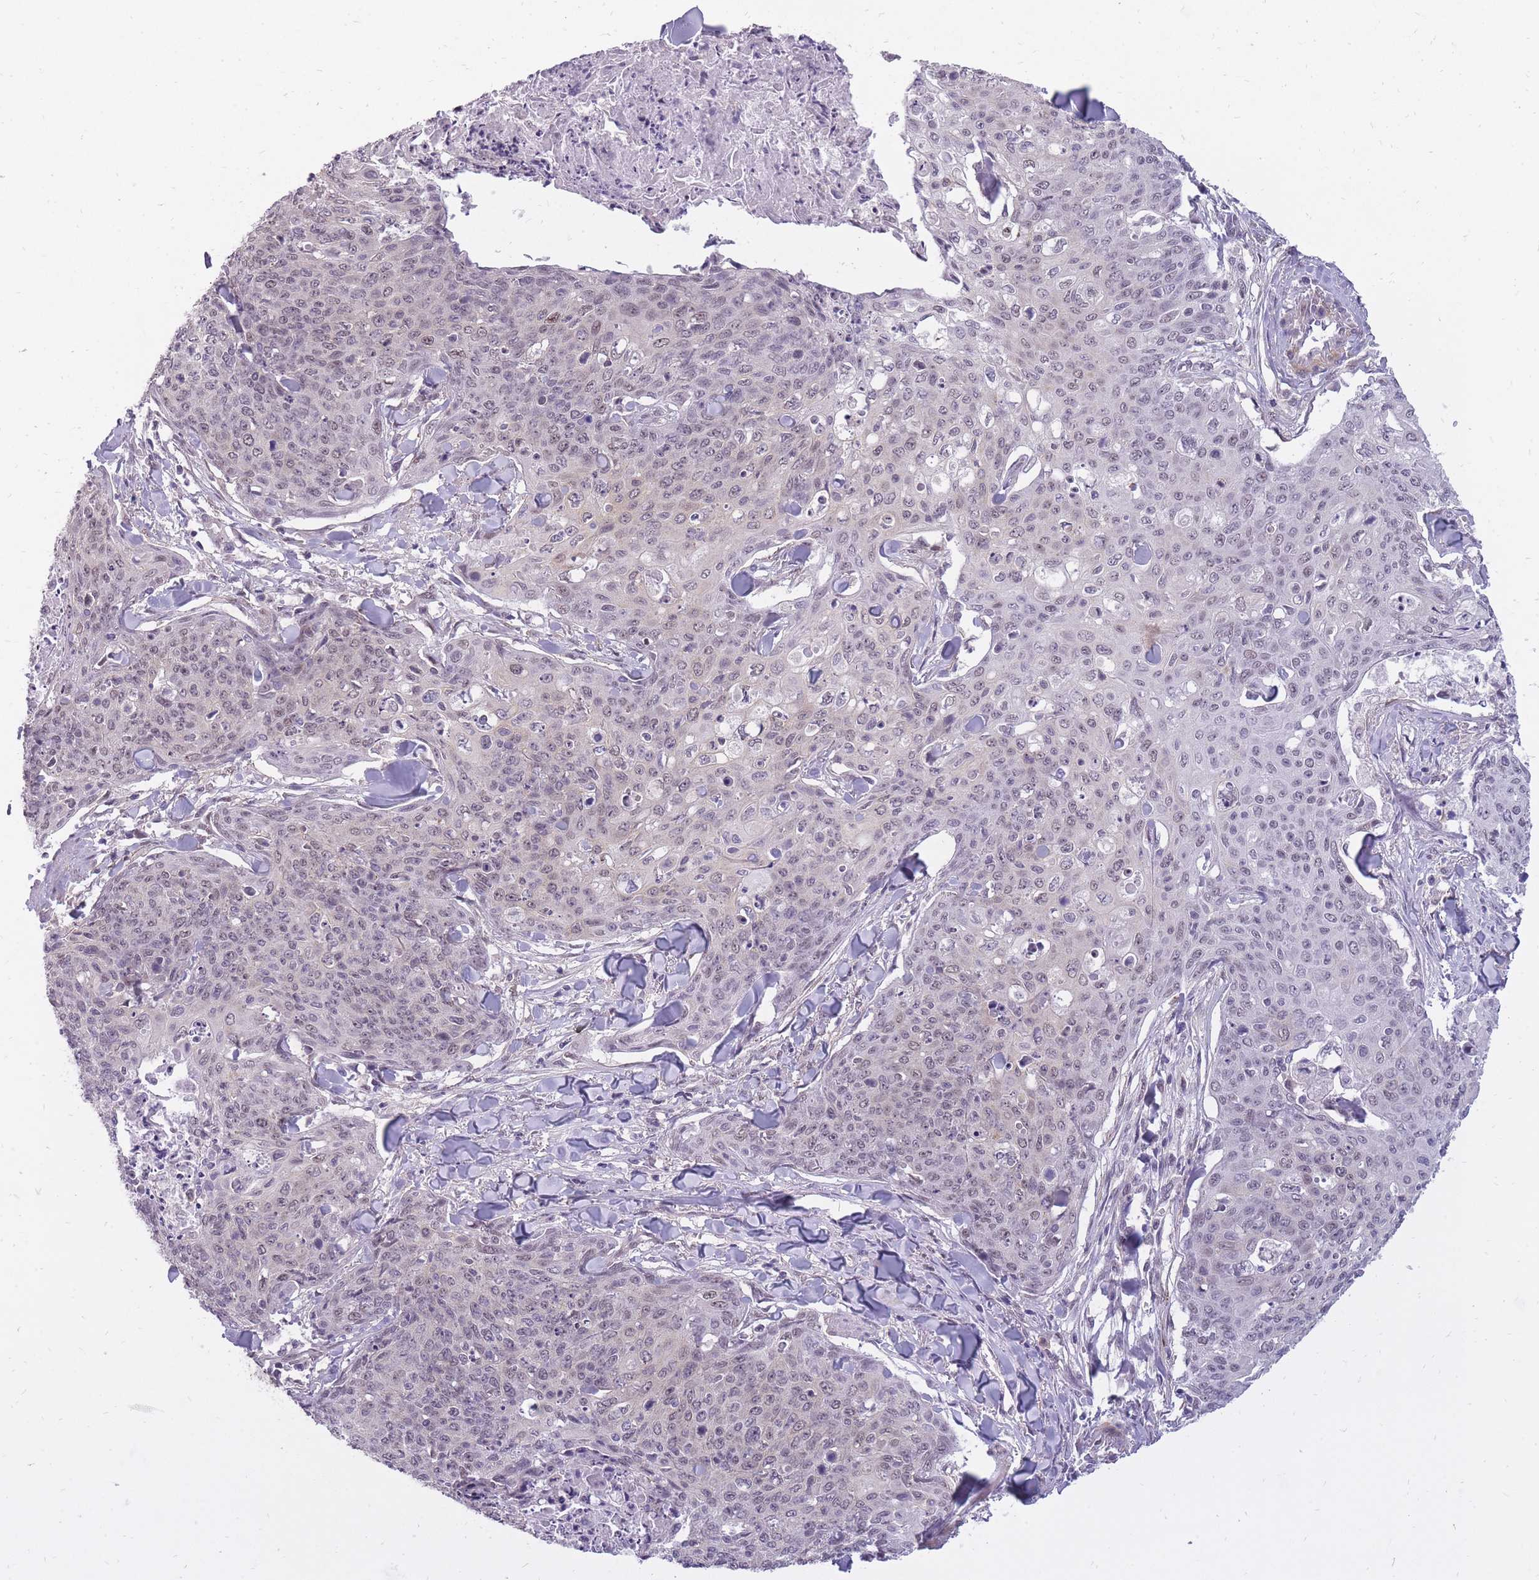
{"staining": {"intensity": "weak", "quantity": "25%-75%", "location": "nuclear"}, "tissue": "skin cancer", "cell_type": "Tumor cells", "image_type": "cancer", "snomed": [{"axis": "morphology", "description": "Squamous cell carcinoma, NOS"}, {"axis": "topography", "description": "Skin"}, {"axis": "topography", "description": "Vulva"}], "caption": "Weak nuclear protein positivity is seen in approximately 25%-75% of tumor cells in skin cancer. The staining was performed using DAB (3,3'-diaminobenzidine) to visualize the protein expression in brown, while the nuclei were stained in blue with hematoxylin (Magnification: 20x).", "gene": "TIGD1", "patient": {"sex": "female", "age": 85}}